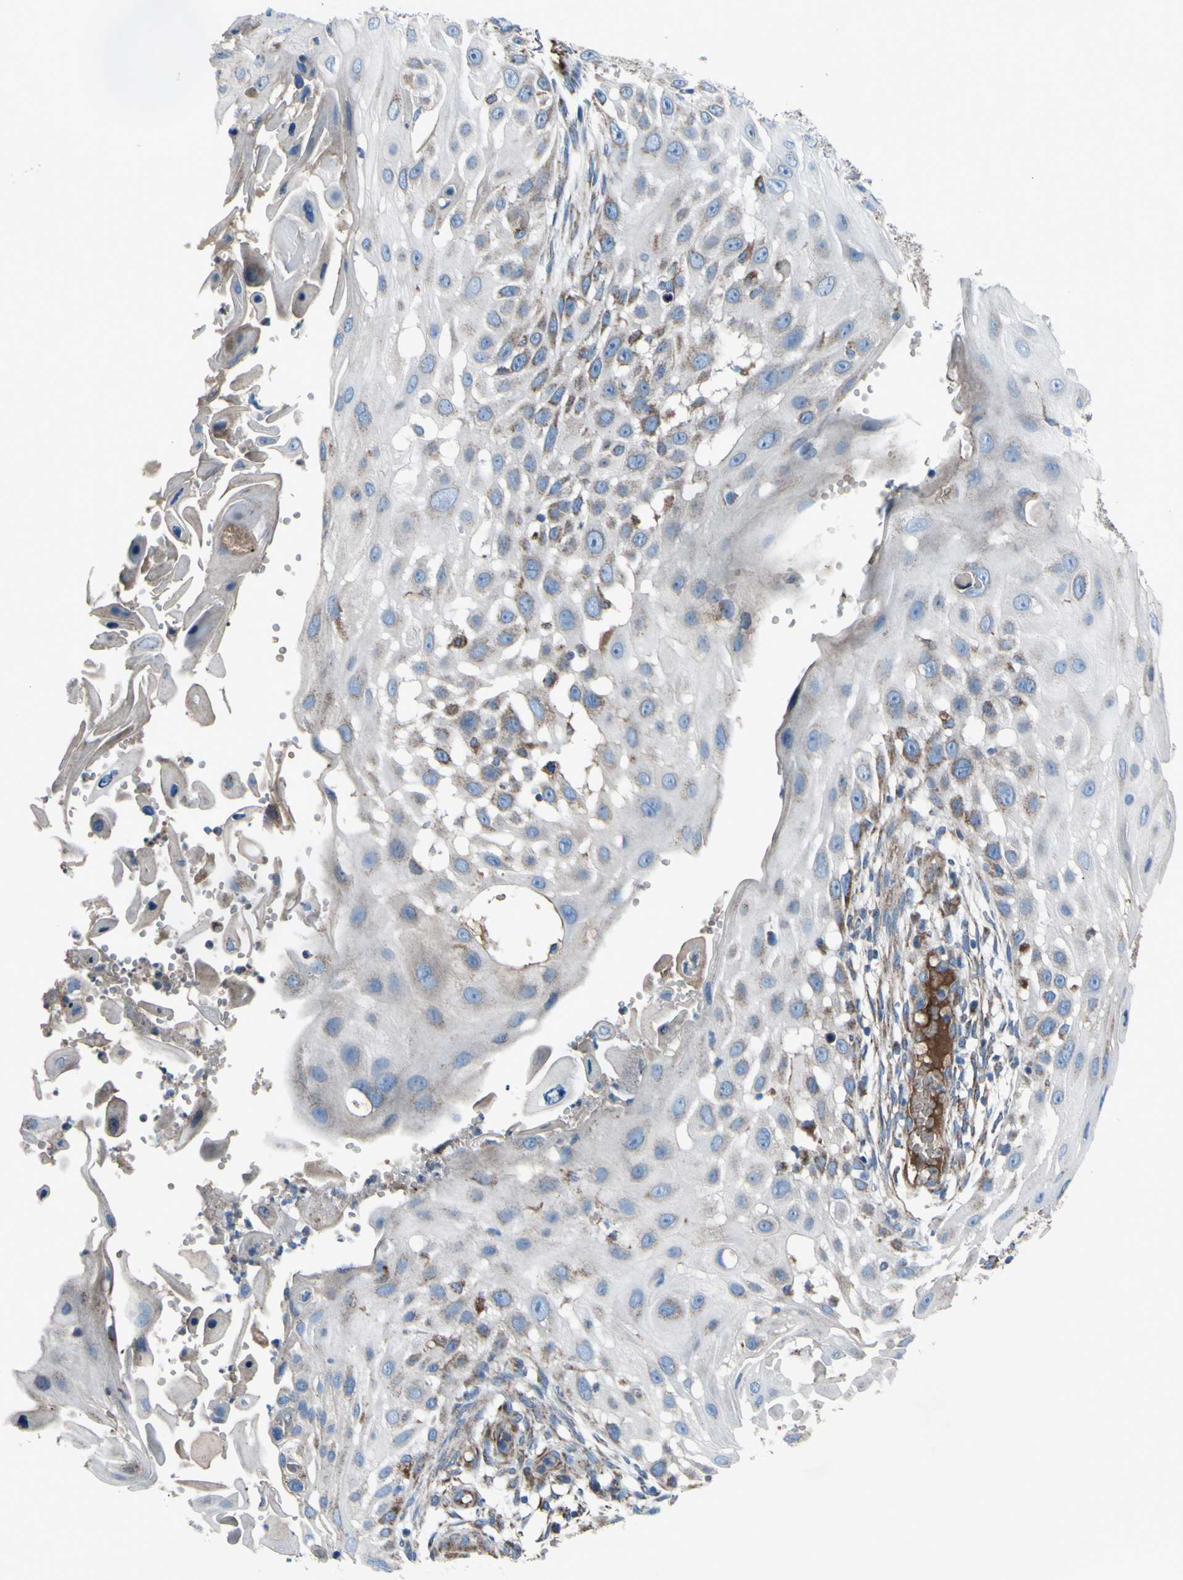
{"staining": {"intensity": "weak", "quantity": "<25%", "location": "cytoplasmic/membranous"}, "tissue": "skin cancer", "cell_type": "Tumor cells", "image_type": "cancer", "snomed": [{"axis": "morphology", "description": "Squamous cell carcinoma, NOS"}, {"axis": "topography", "description": "Skin"}], "caption": "There is no significant staining in tumor cells of skin cancer (squamous cell carcinoma).", "gene": "EMC7", "patient": {"sex": "female", "age": 44}}